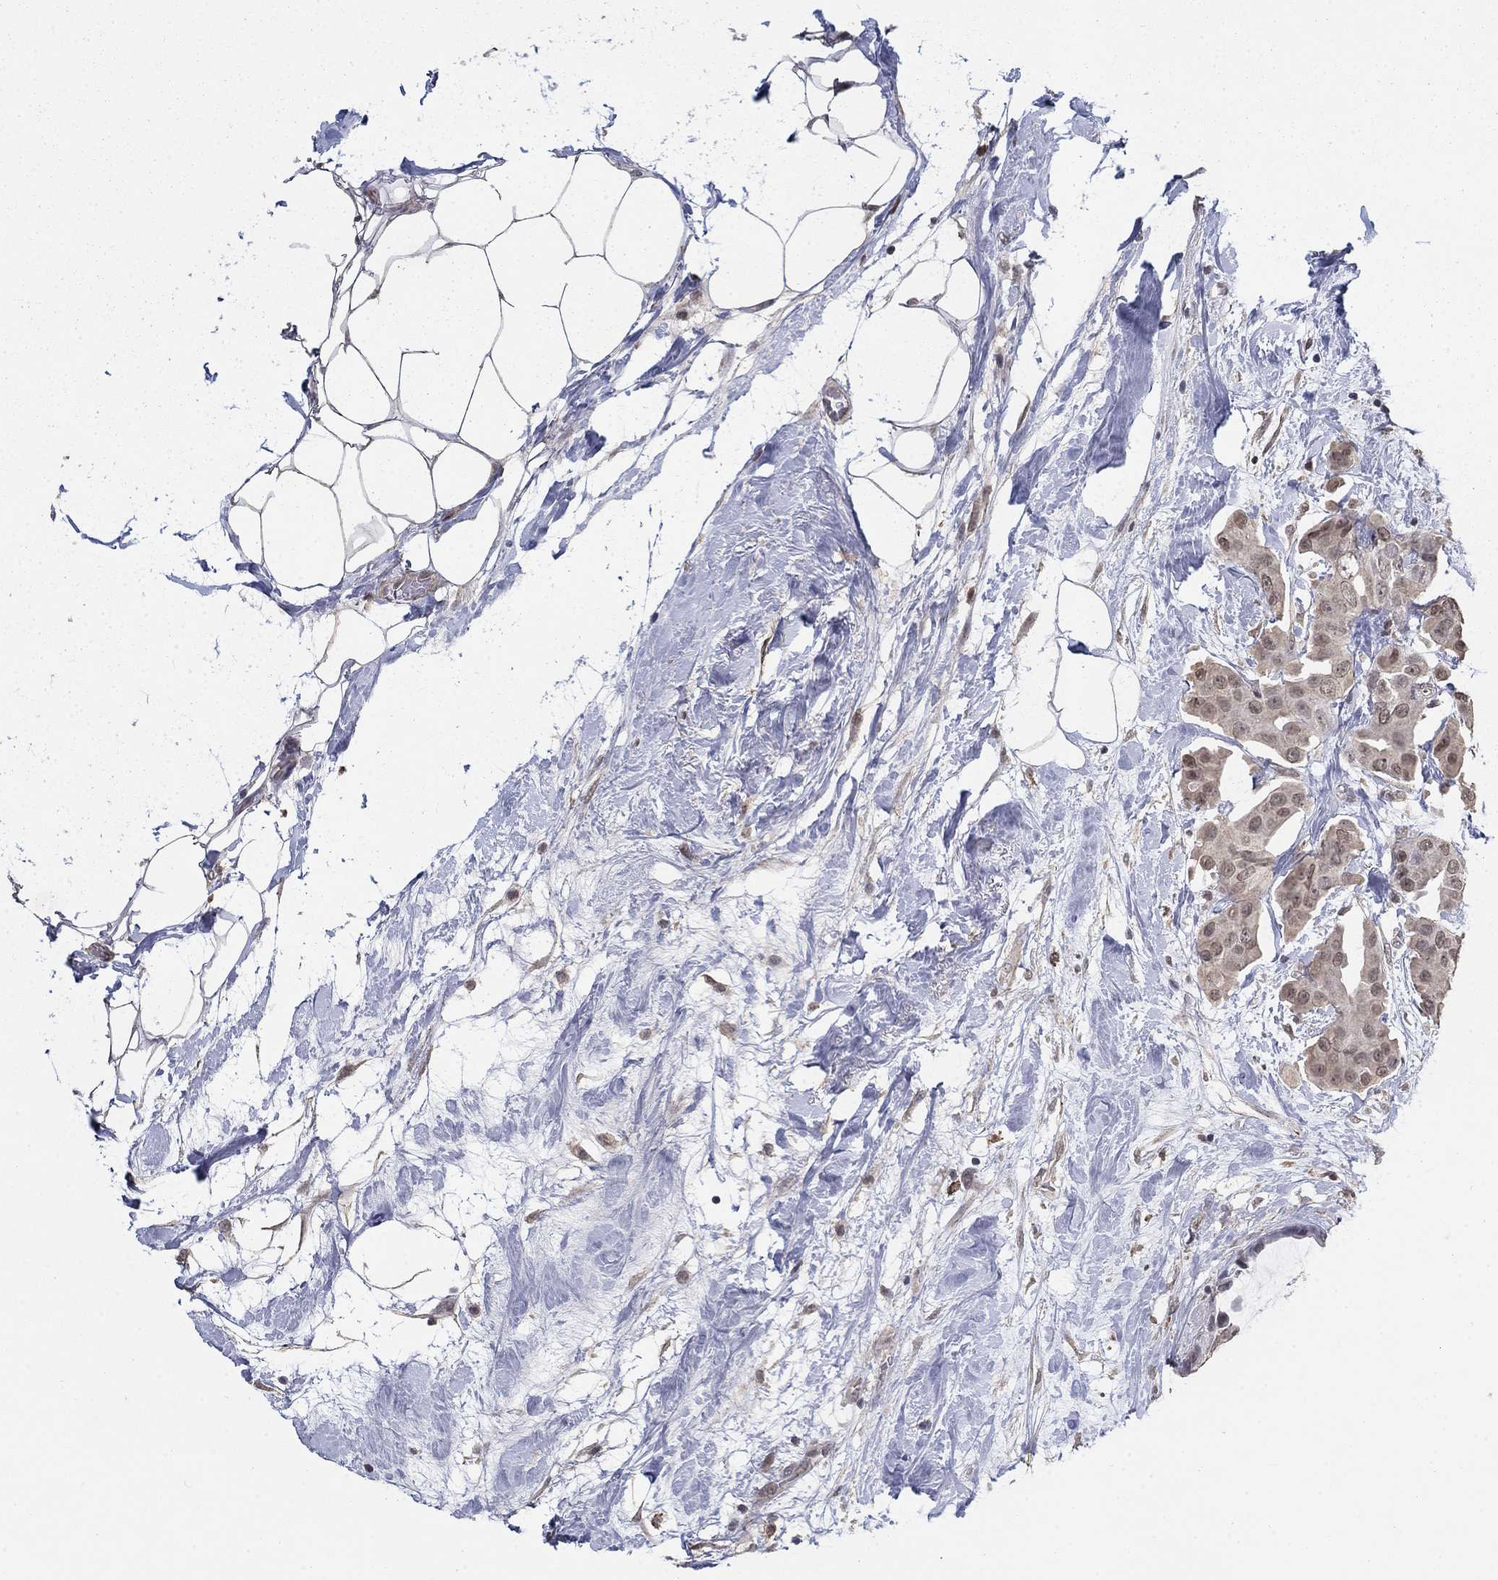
{"staining": {"intensity": "weak", "quantity": "<25%", "location": "nuclear"}, "tissue": "breast cancer", "cell_type": "Tumor cells", "image_type": "cancer", "snomed": [{"axis": "morphology", "description": "Duct carcinoma"}, {"axis": "topography", "description": "Breast"}], "caption": "Tumor cells are negative for brown protein staining in infiltrating ductal carcinoma (breast).", "gene": "GRIA3", "patient": {"sex": "female", "age": 45}}